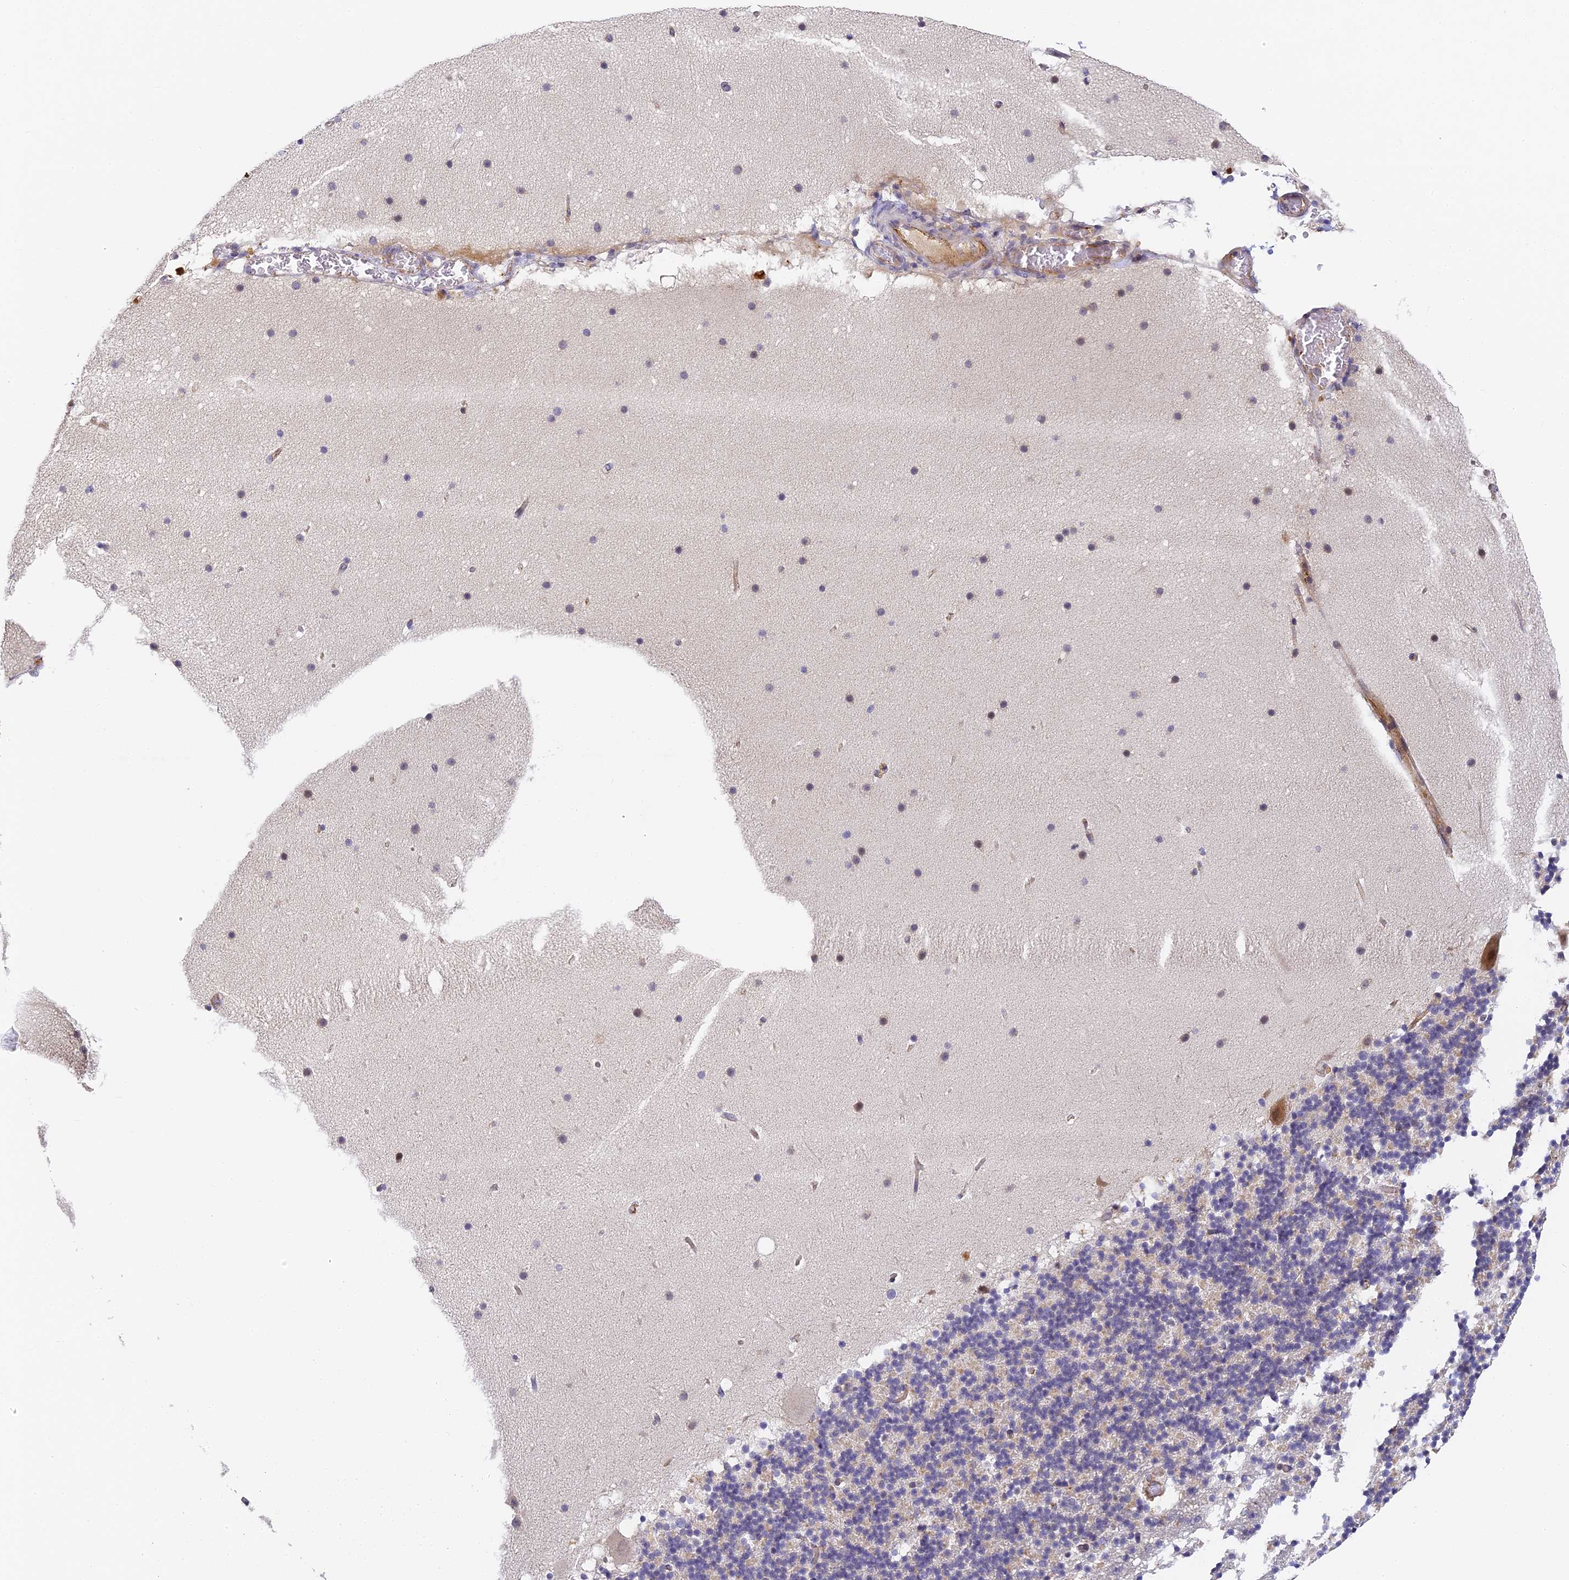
{"staining": {"intensity": "negative", "quantity": "none", "location": "none"}, "tissue": "cerebellum", "cell_type": "Cells in granular layer", "image_type": "normal", "snomed": [{"axis": "morphology", "description": "Normal tissue, NOS"}, {"axis": "topography", "description": "Cerebellum"}], "caption": "A histopathology image of human cerebellum is negative for staining in cells in granular layer. The staining is performed using DAB brown chromogen with nuclei counter-stained in using hematoxylin.", "gene": "DNAAF10", "patient": {"sex": "male", "age": 57}}